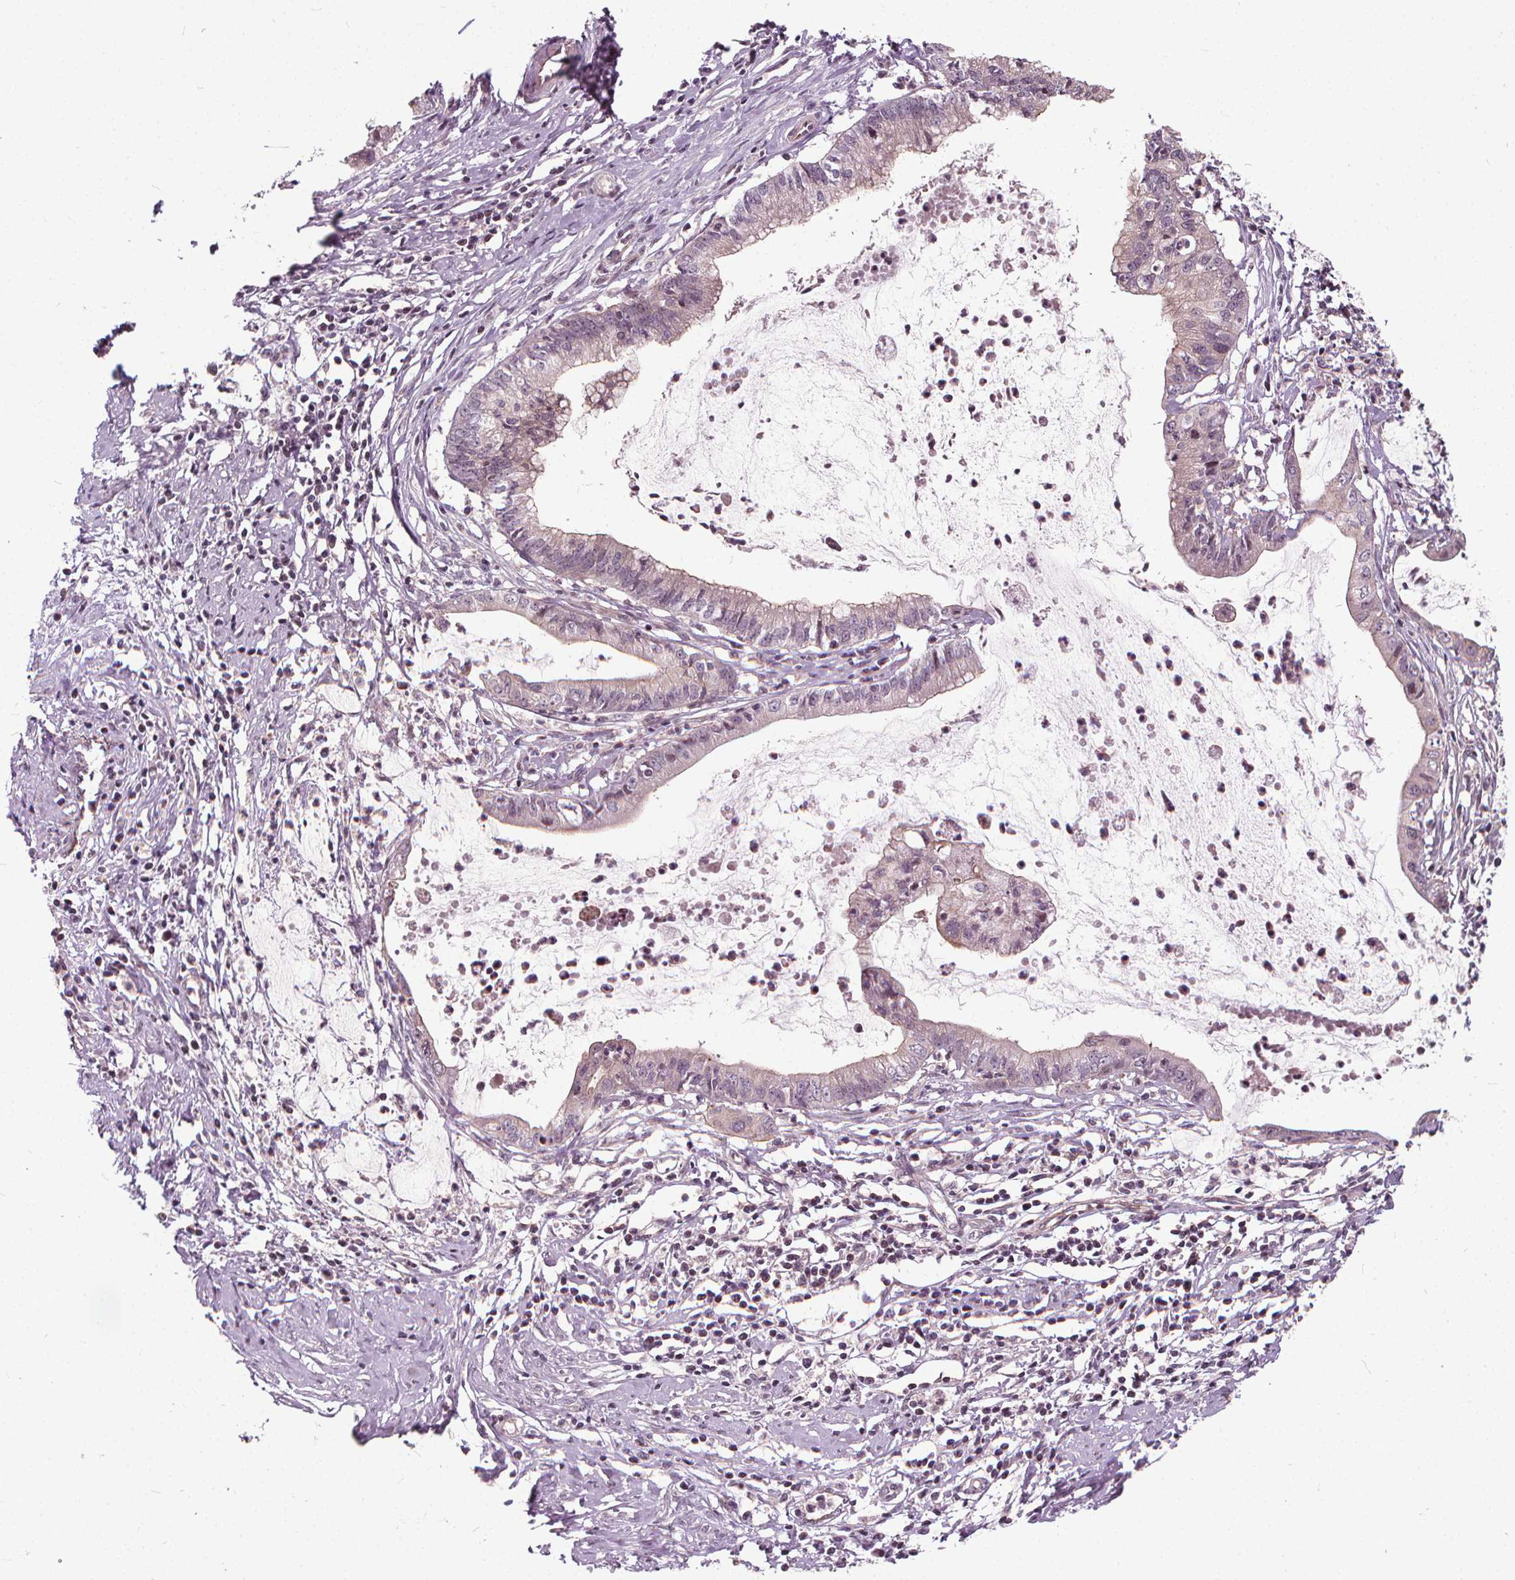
{"staining": {"intensity": "negative", "quantity": "none", "location": "none"}, "tissue": "cervical cancer", "cell_type": "Tumor cells", "image_type": "cancer", "snomed": [{"axis": "morphology", "description": "Normal tissue, NOS"}, {"axis": "morphology", "description": "Adenocarcinoma, NOS"}, {"axis": "topography", "description": "Cervix"}], "caption": "Image shows no protein expression in tumor cells of cervical adenocarcinoma tissue. (Stains: DAB IHC with hematoxylin counter stain, Microscopy: brightfield microscopy at high magnification).", "gene": "INPP5E", "patient": {"sex": "female", "age": 38}}